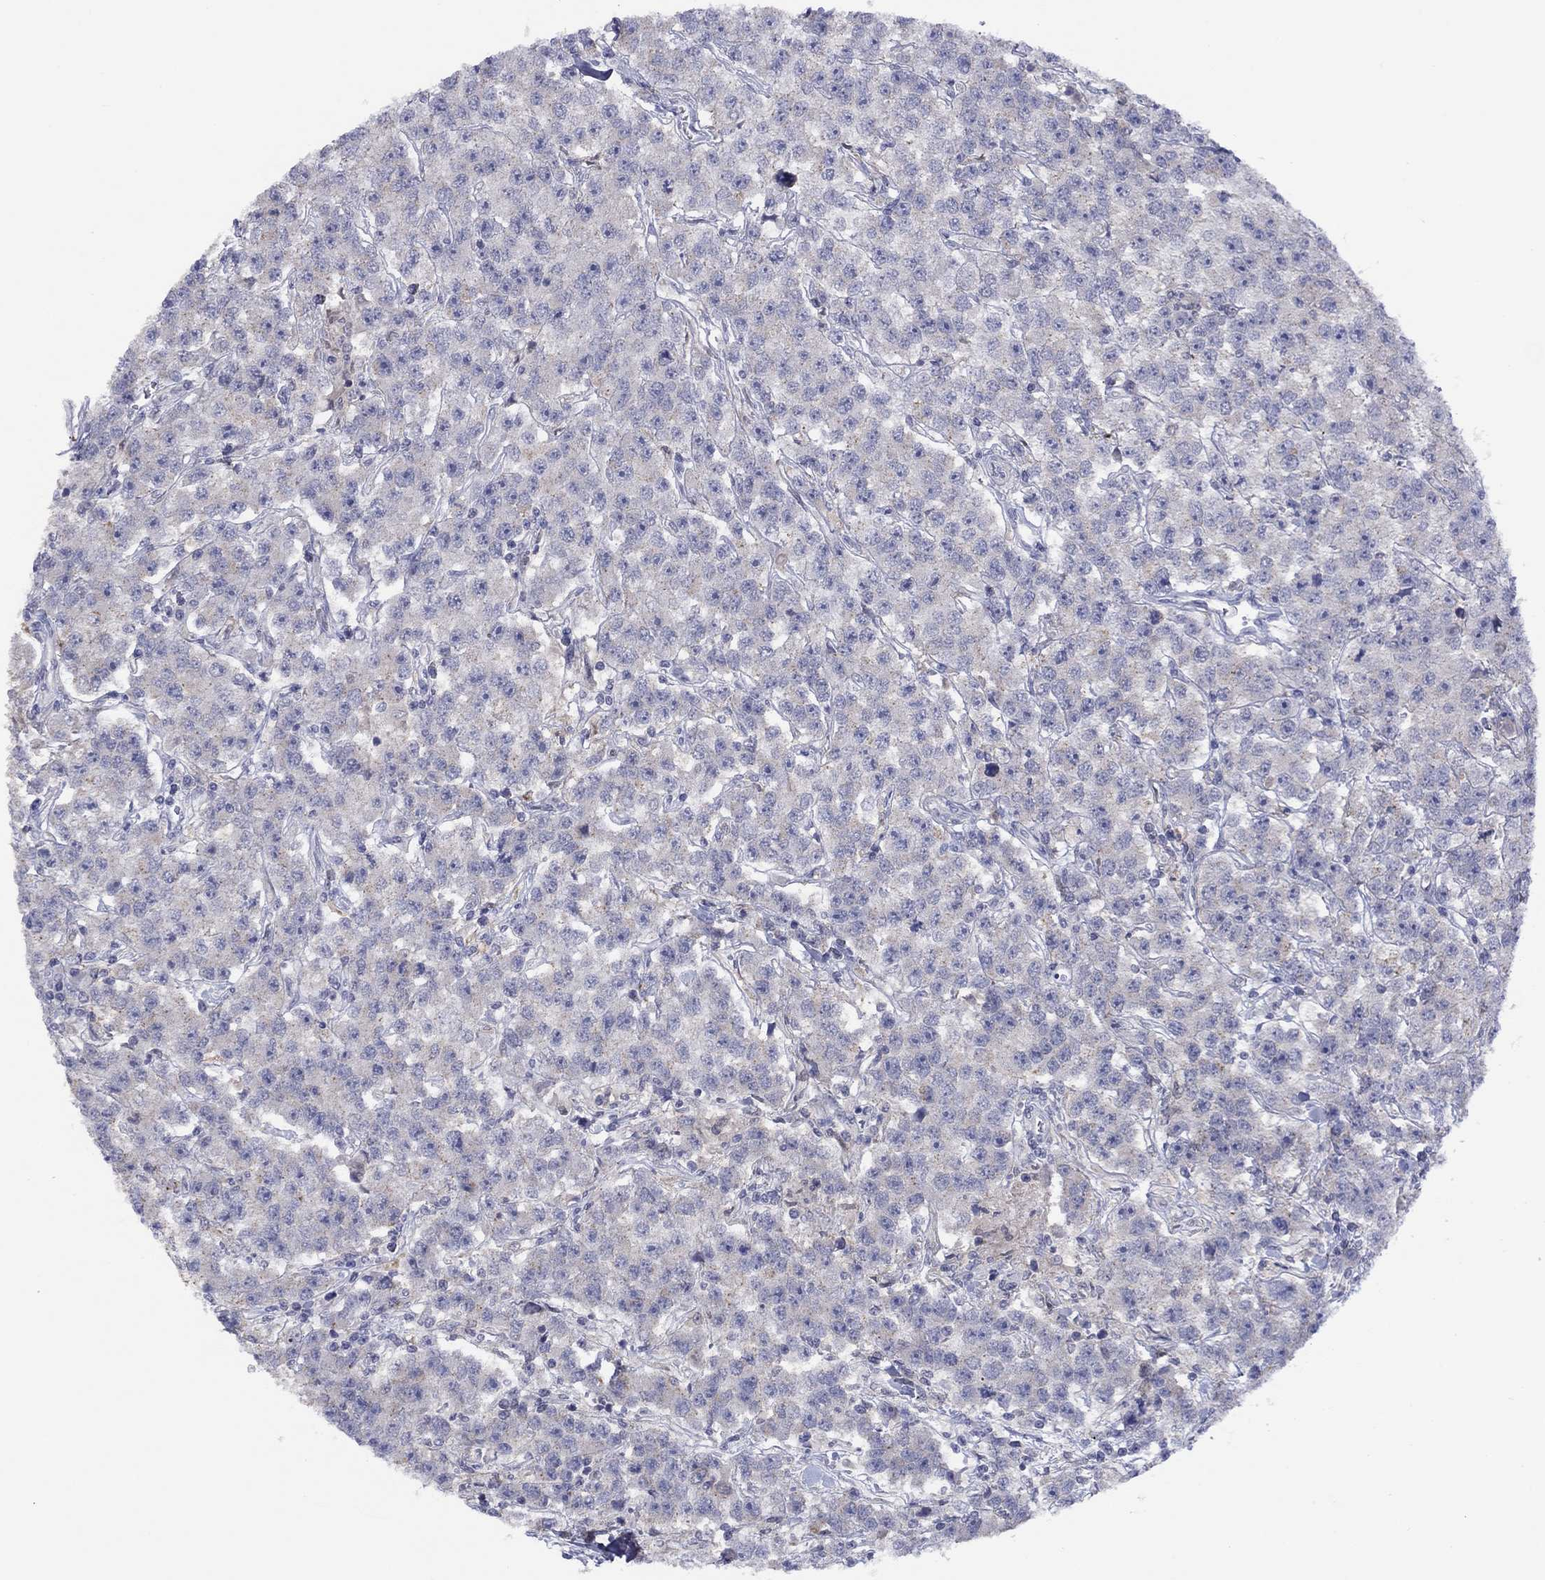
{"staining": {"intensity": "negative", "quantity": "none", "location": "none"}, "tissue": "testis cancer", "cell_type": "Tumor cells", "image_type": "cancer", "snomed": [{"axis": "morphology", "description": "Seminoma, NOS"}, {"axis": "topography", "description": "Testis"}], "caption": "IHC of human seminoma (testis) demonstrates no positivity in tumor cells. (Immunohistochemistry (ihc), brightfield microscopy, high magnification).", "gene": "CYP2B6", "patient": {"sex": "male", "age": 59}}